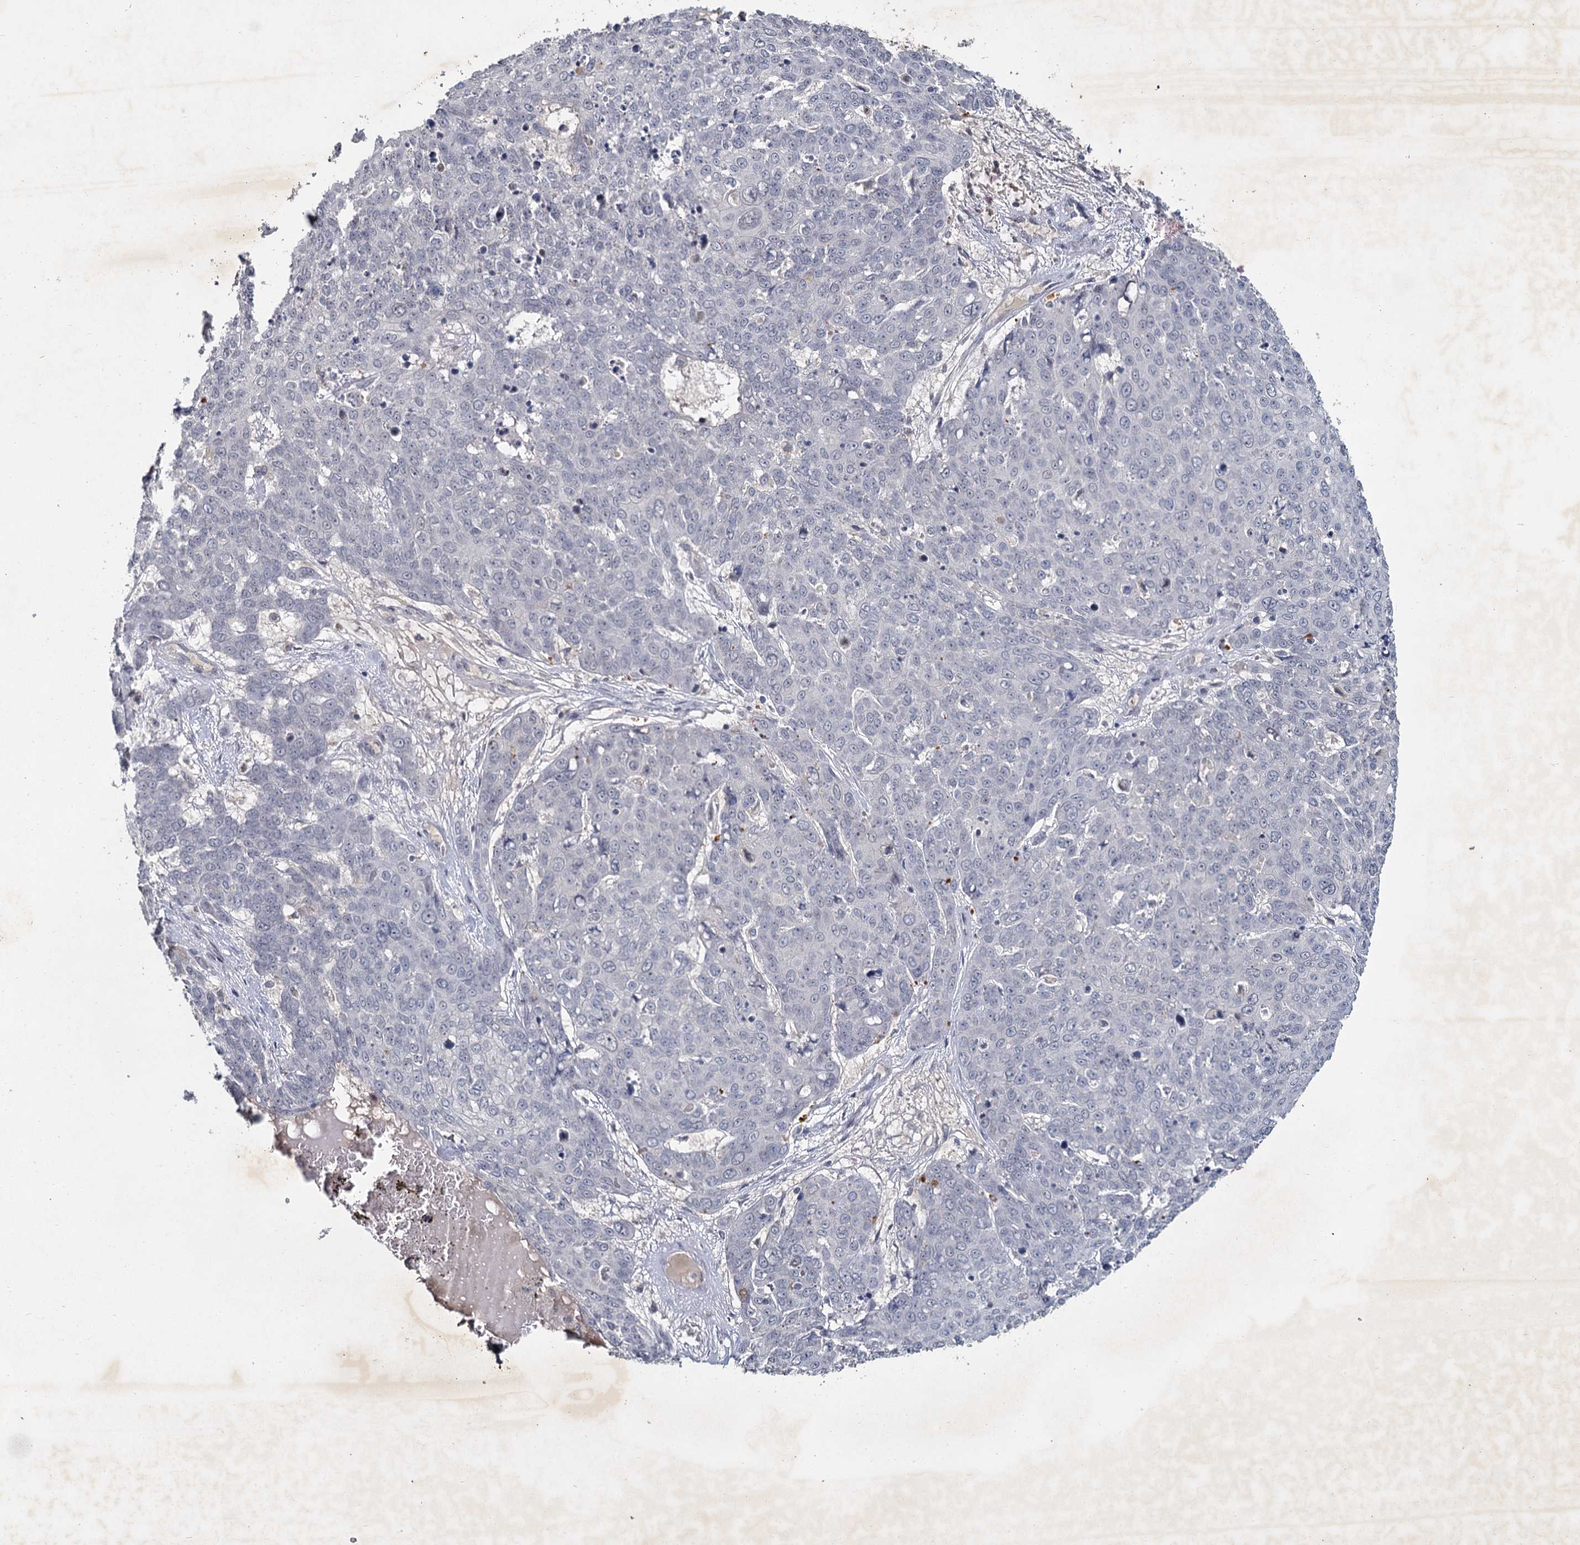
{"staining": {"intensity": "negative", "quantity": "none", "location": "none"}, "tissue": "skin cancer", "cell_type": "Tumor cells", "image_type": "cancer", "snomed": [{"axis": "morphology", "description": "Squamous cell carcinoma, NOS"}, {"axis": "topography", "description": "Skin"}], "caption": "Tumor cells are negative for protein expression in human skin cancer.", "gene": "MUCL1", "patient": {"sex": "male", "age": 71}}